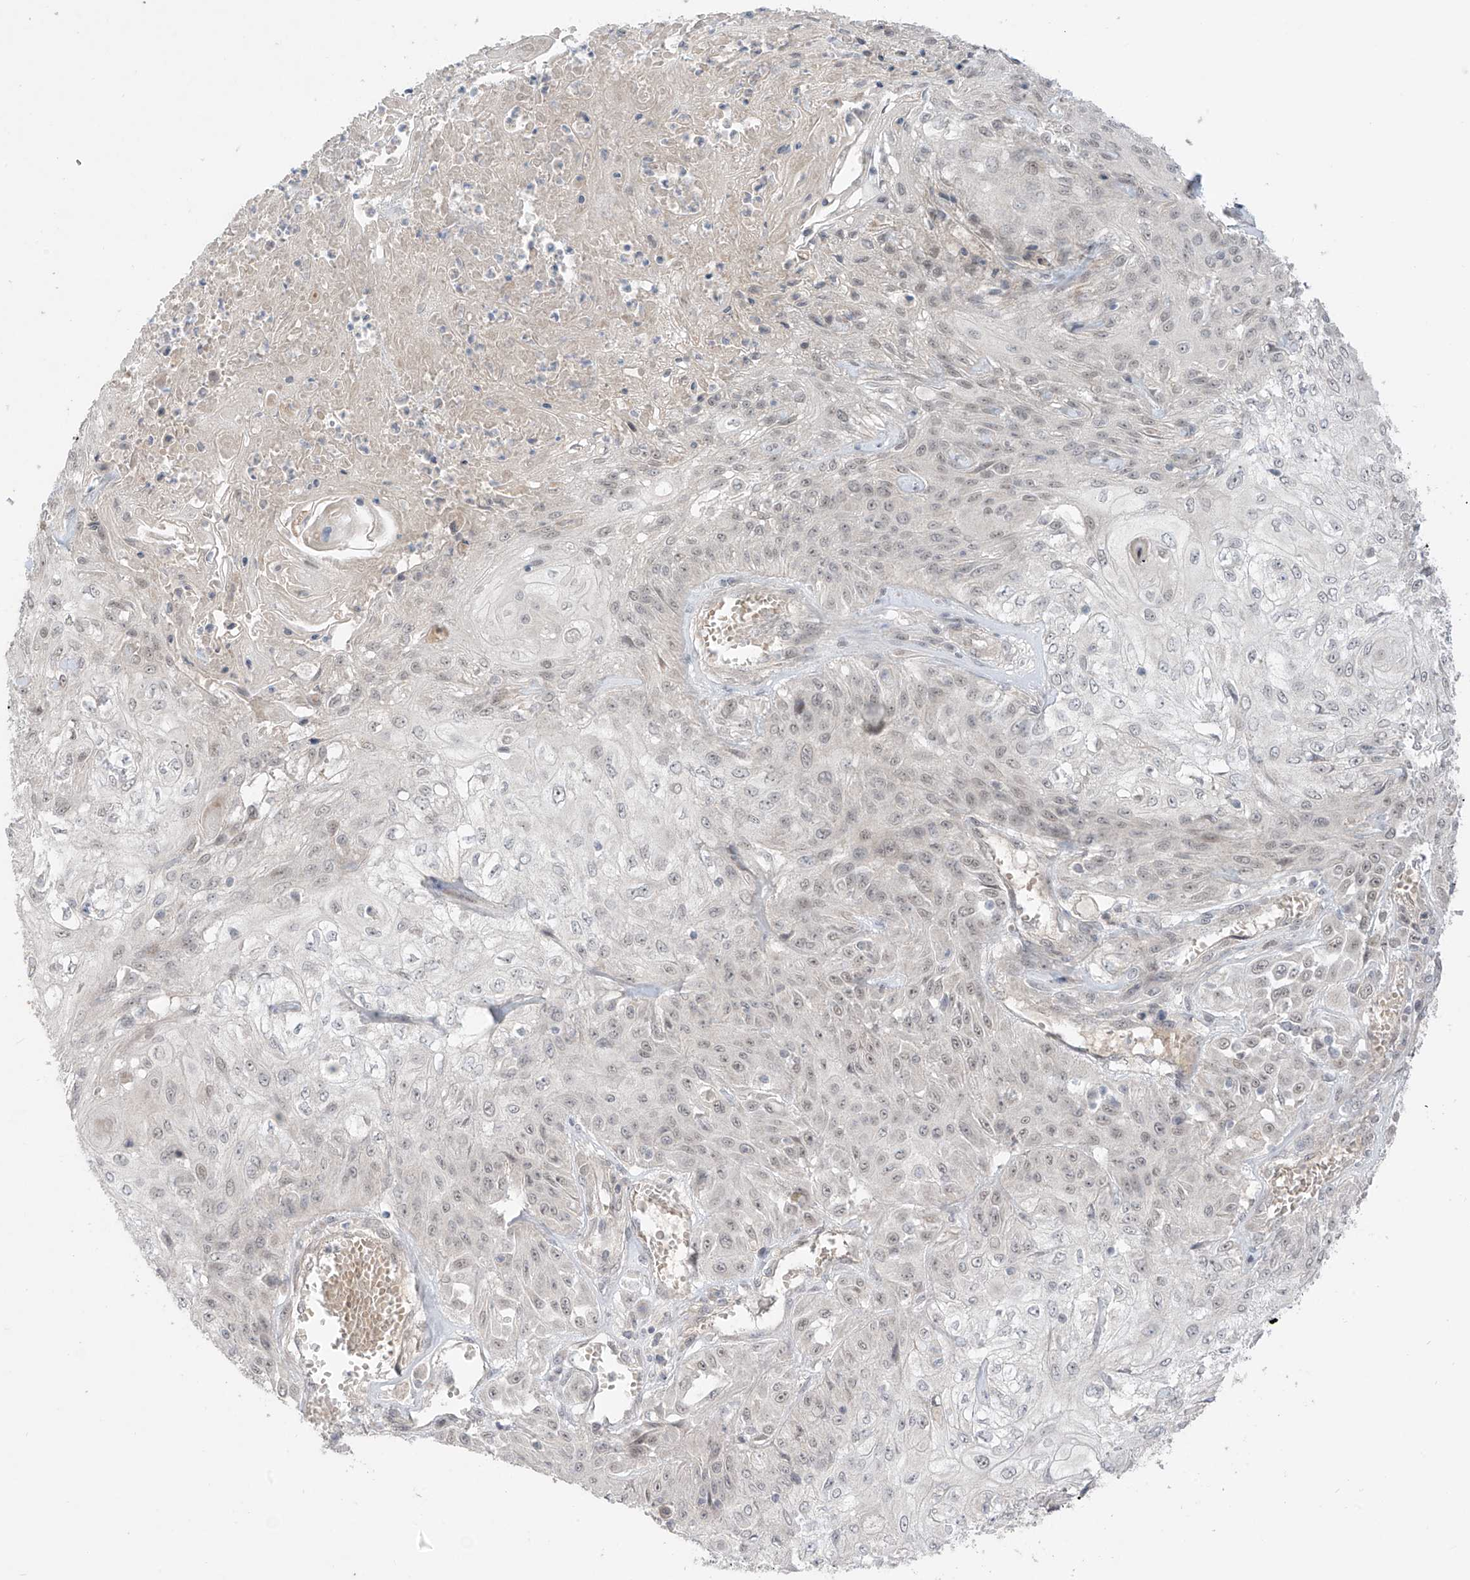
{"staining": {"intensity": "weak", "quantity": "25%-75%", "location": "nuclear"}, "tissue": "skin cancer", "cell_type": "Tumor cells", "image_type": "cancer", "snomed": [{"axis": "morphology", "description": "Squamous cell carcinoma, NOS"}, {"axis": "morphology", "description": "Squamous cell carcinoma, metastatic, NOS"}, {"axis": "topography", "description": "Skin"}, {"axis": "topography", "description": "Lymph node"}], "caption": "A low amount of weak nuclear positivity is seen in about 25%-75% of tumor cells in skin cancer tissue. Immunohistochemistry stains the protein of interest in brown and the nuclei are stained blue.", "gene": "OGT", "patient": {"sex": "male", "age": 75}}